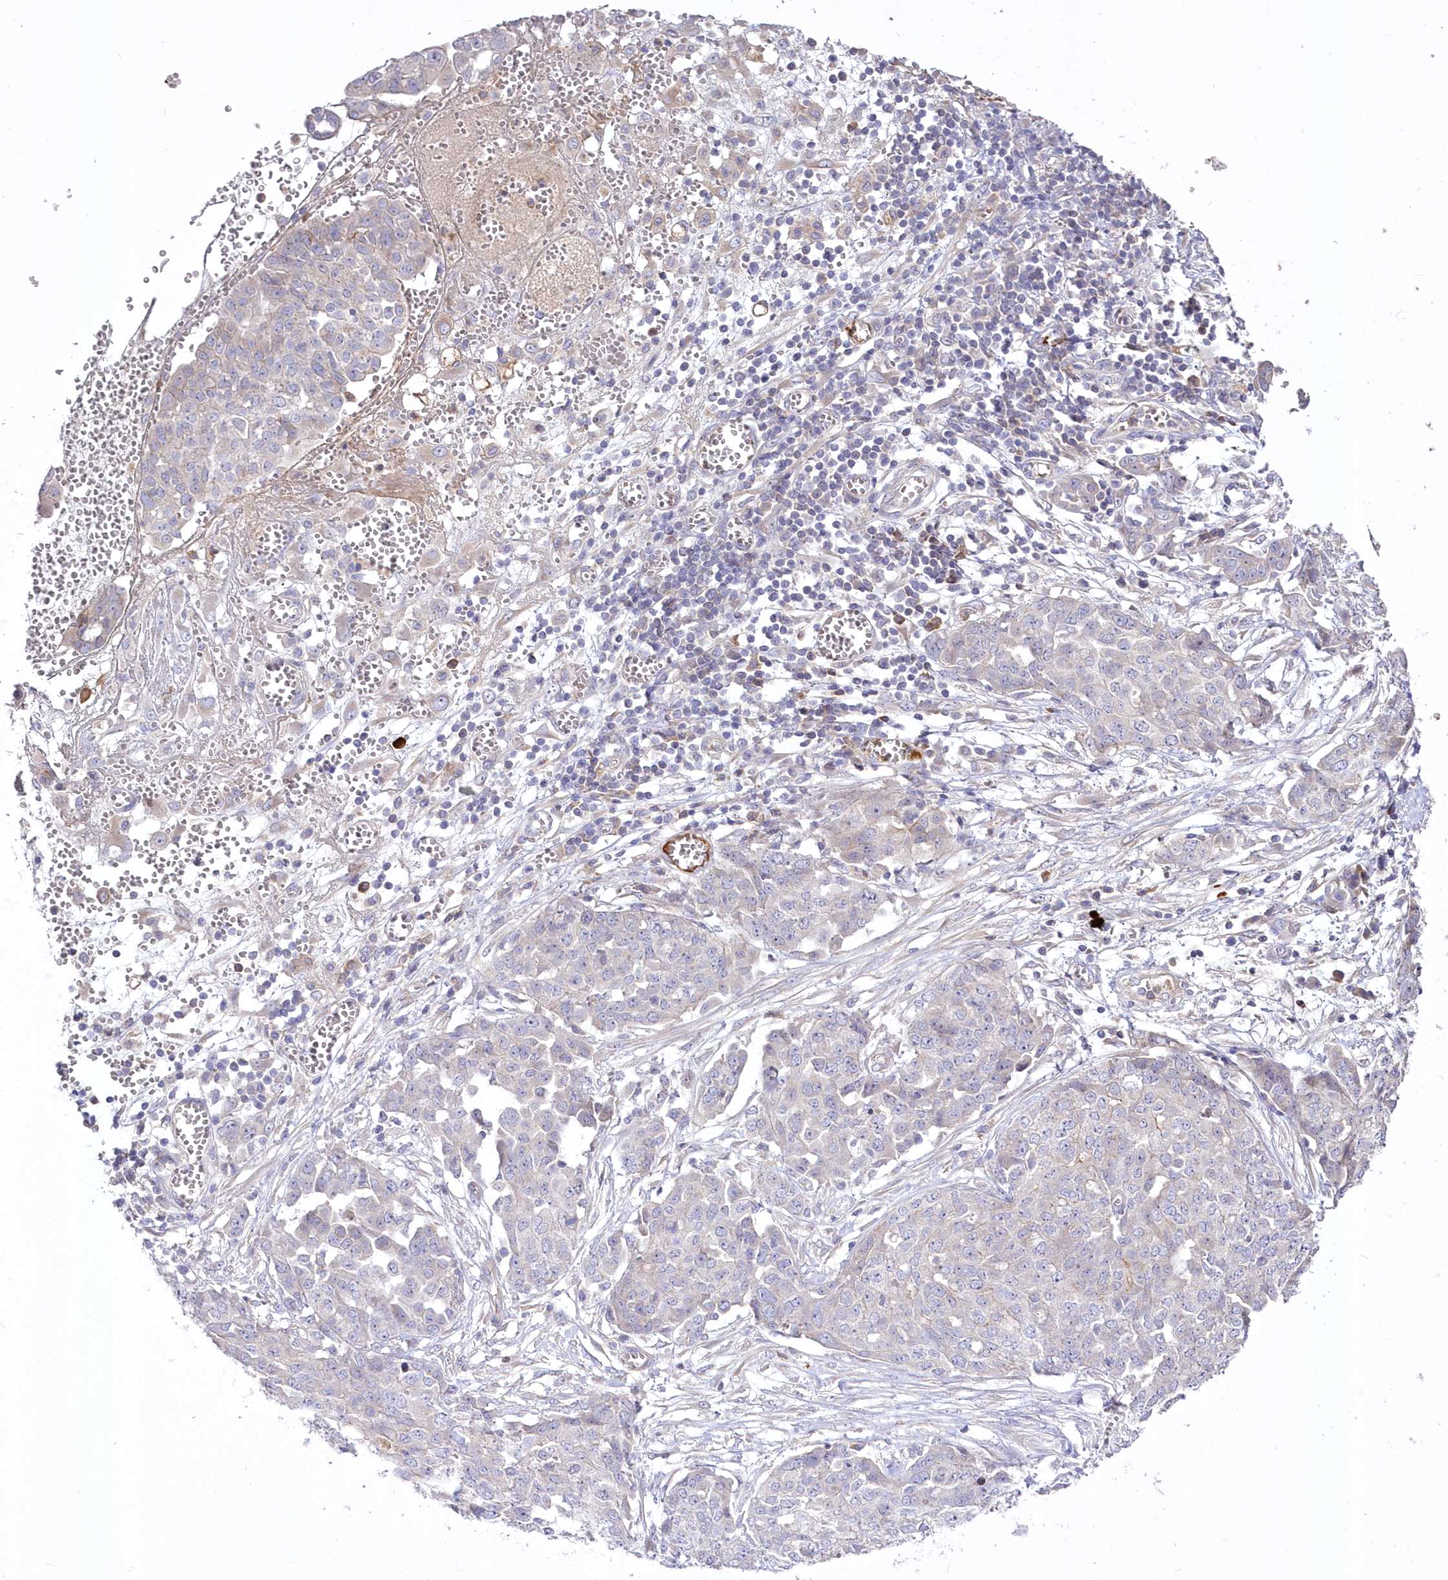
{"staining": {"intensity": "negative", "quantity": "none", "location": "none"}, "tissue": "ovarian cancer", "cell_type": "Tumor cells", "image_type": "cancer", "snomed": [{"axis": "morphology", "description": "Cystadenocarcinoma, serous, NOS"}, {"axis": "topography", "description": "Soft tissue"}, {"axis": "topography", "description": "Ovary"}], "caption": "This micrograph is of ovarian serous cystadenocarcinoma stained with immunohistochemistry to label a protein in brown with the nuclei are counter-stained blue. There is no staining in tumor cells. (Brightfield microscopy of DAB (3,3'-diaminobenzidine) immunohistochemistry (IHC) at high magnification).", "gene": "WBP1L", "patient": {"sex": "female", "age": 57}}